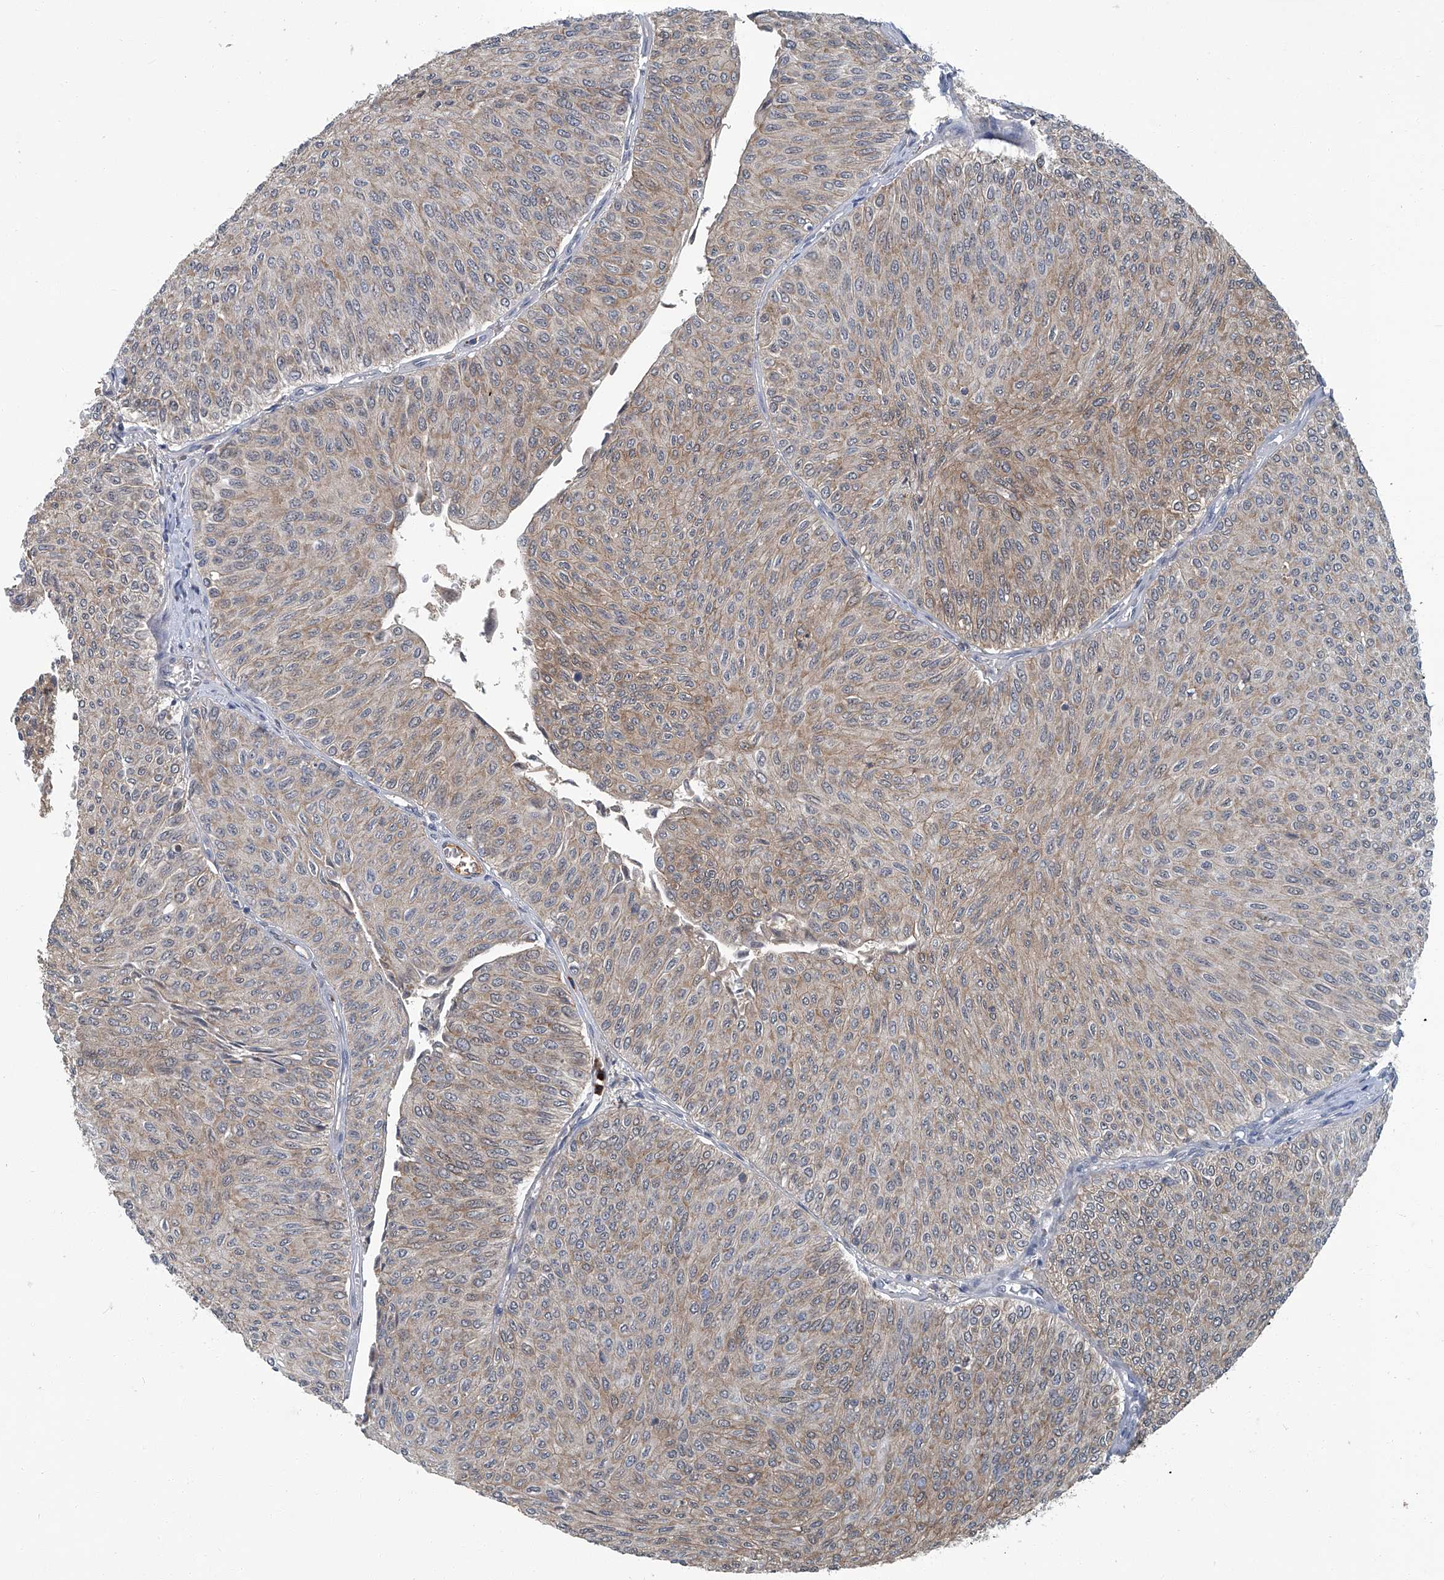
{"staining": {"intensity": "weak", "quantity": ">75%", "location": "cytoplasmic/membranous"}, "tissue": "urothelial cancer", "cell_type": "Tumor cells", "image_type": "cancer", "snomed": [{"axis": "morphology", "description": "Urothelial carcinoma, Low grade"}, {"axis": "topography", "description": "Urinary bladder"}], "caption": "IHC photomicrograph of neoplastic tissue: human urothelial cancer stained using immunohistochemistry (IHC) shows low levels of weak protein expression localized specifically in the cytoplasmic/membranous of tumor cells, appearing as a cytoplasmic/membranous brown color.", "gene": "AKNAD1", "patient": {"sex": "male", "age": 78}}